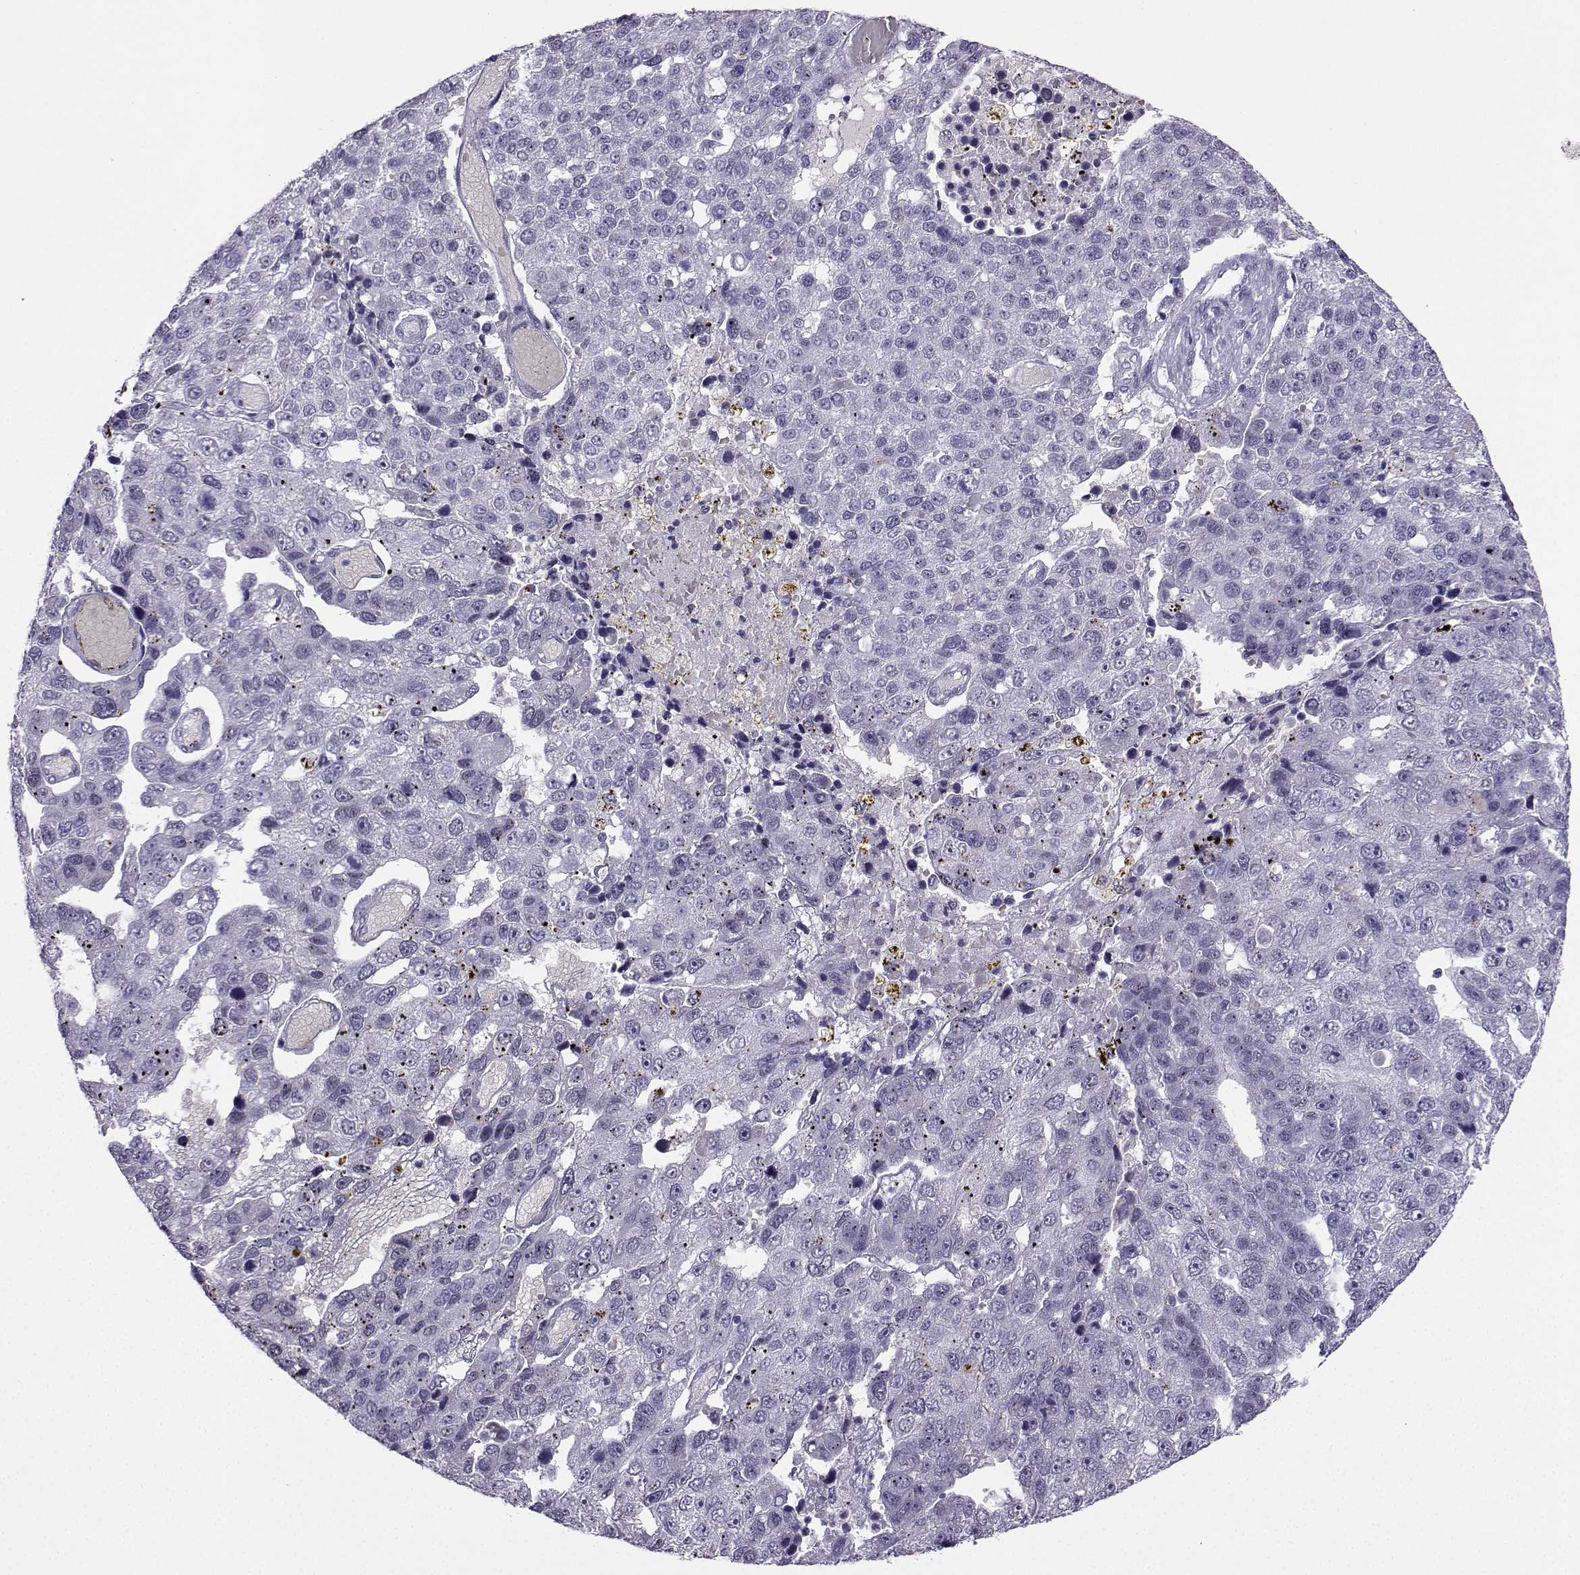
{"staining": {"intensity": "negative", "quantity": "none", "location": "none"}, "tissue": "pancreatic cancer", "cell_type": "Tumor cells", "image_type": "cancer", "snomed": [{"axis": "morphology", "description": "Adenocarcinoma, NOS"}, {"axis": "topography", "description": "Pancreas"}], "caption": "IHC histopathology image of neoplastic tissue: pancreatic cancer (adenocarcinoma) stained with DAB demonstrates no significant protein expression in tumor cells.", "gene": "LRFN2", "patient": {"sex": "female", "age": 61}}